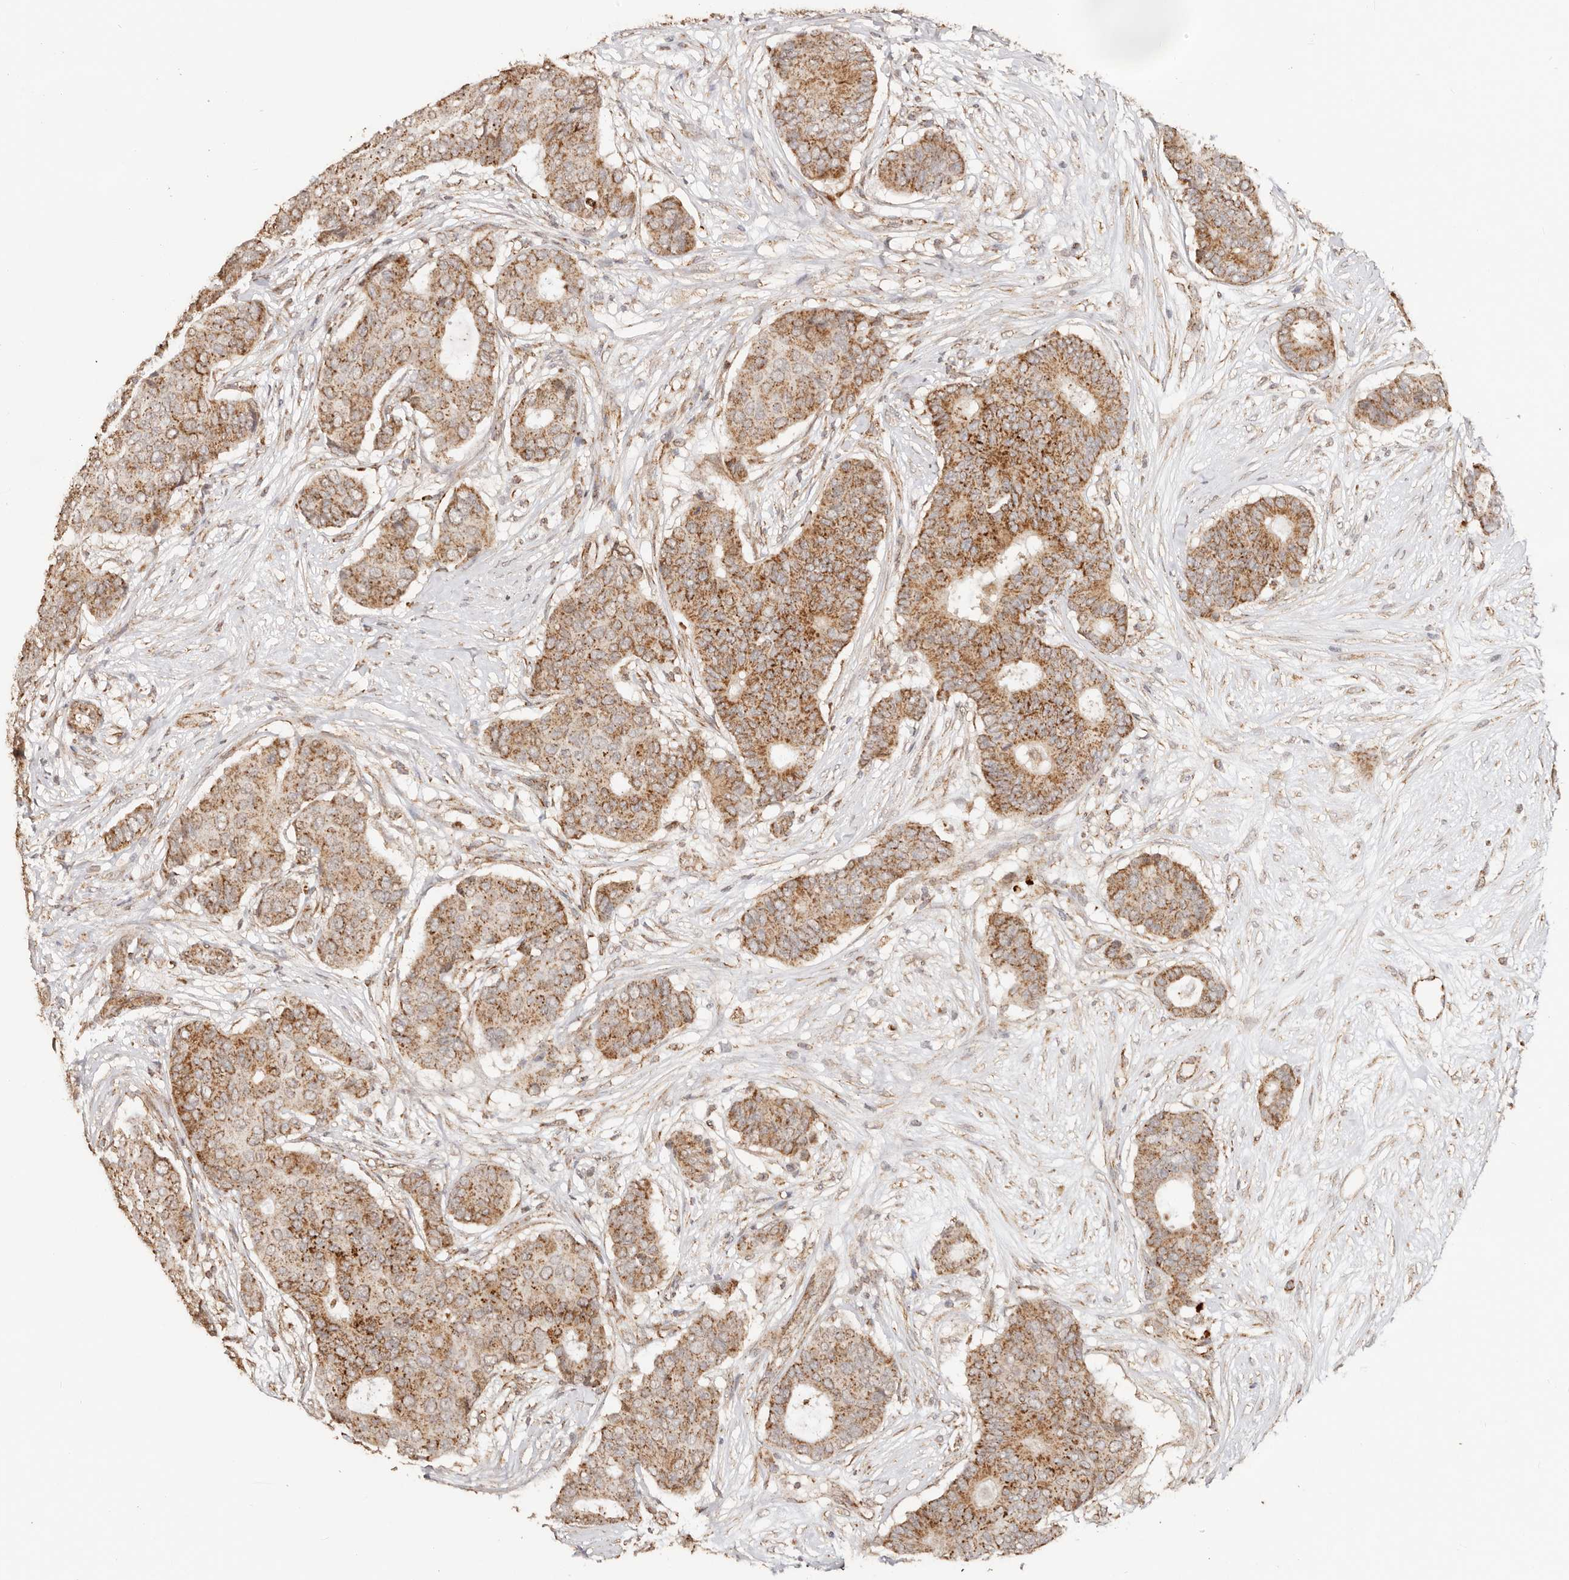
{"staining": {"intensity": "moderate", "quantity": ">75%", "location": "cytoplasmic/membranous"}, "tissue": "breast cancer", "cell_type": "Tumor cells", "image_type": "cancer", "snomed": [{"axis": "morphology", "description": "Duct carcinoma"}, {"axis": "topography", "description": "Breast"}], "caption": "A brown stain labels moderate cytoplasmic/membranous positivity of a protein in intraductal carcinoma (breast) tumor cells.", "gene": "NDUFB11", "patient": {"sex": "female", "age": 75}}